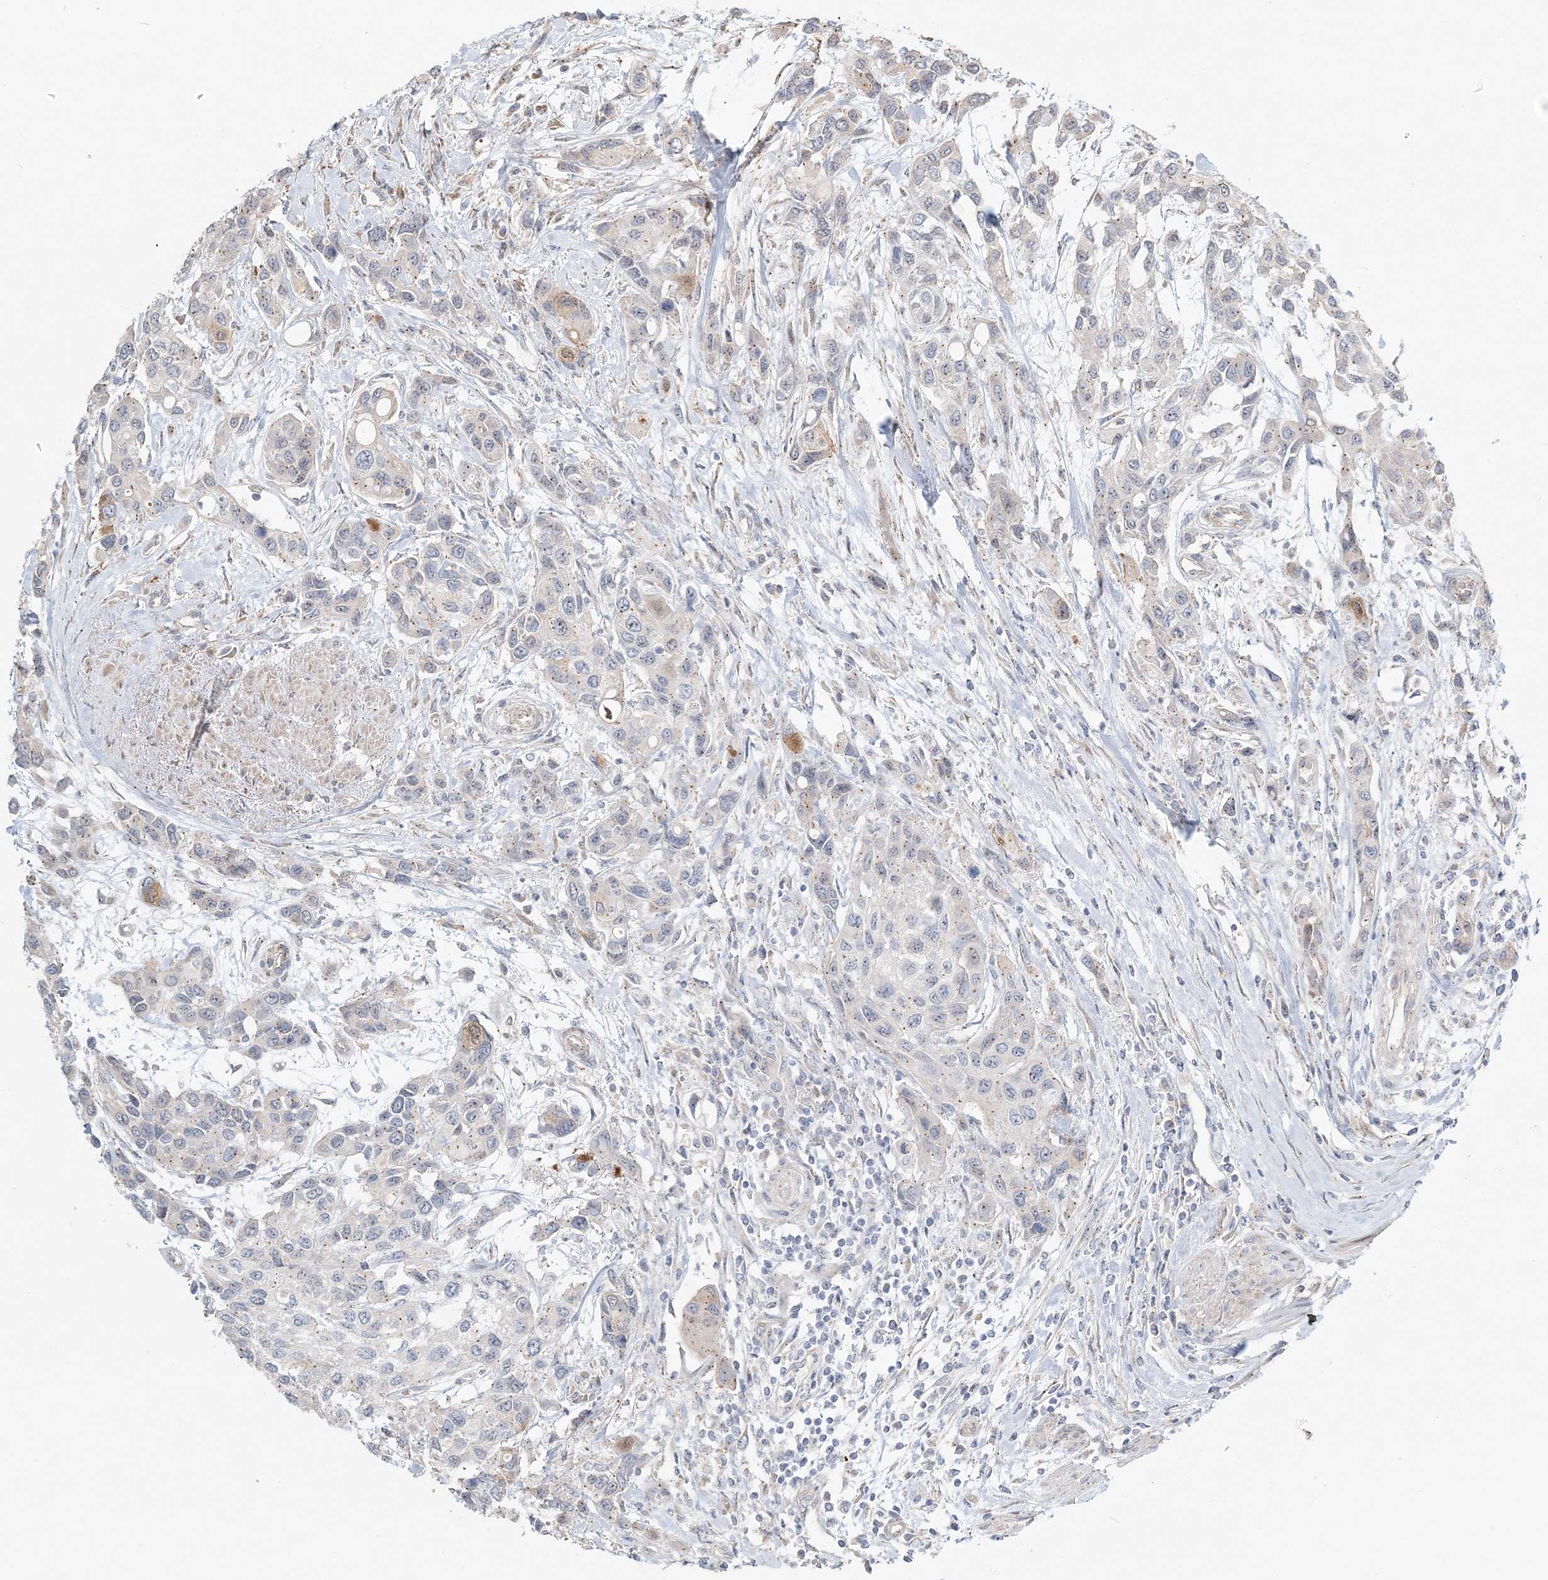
{"staining": {"intensity": "weak", "quantity": "<25%", "location": "cytoplasmic/membranous"}, "tissue": "urothelial cancer", "cell_type": "Tumor cells", "image_type": "cancer", "snomed": [{"axis": "morphology", "description": "Normal tissue, NOS"}, {"axis": "morphology", "description": "Urothelial carcinoma, High grade"}, {"axis": "topography", "description": "Vascular tissue"}, {"axis": "topography", "description": "Urinary bladder"}], "caption": "Photomicrograph shows no significant protein staining in tumor cells of high-grade urothelial carcinoma.", "gene": "CXXC5", "patient": {"sex": "female", "age": 56}}